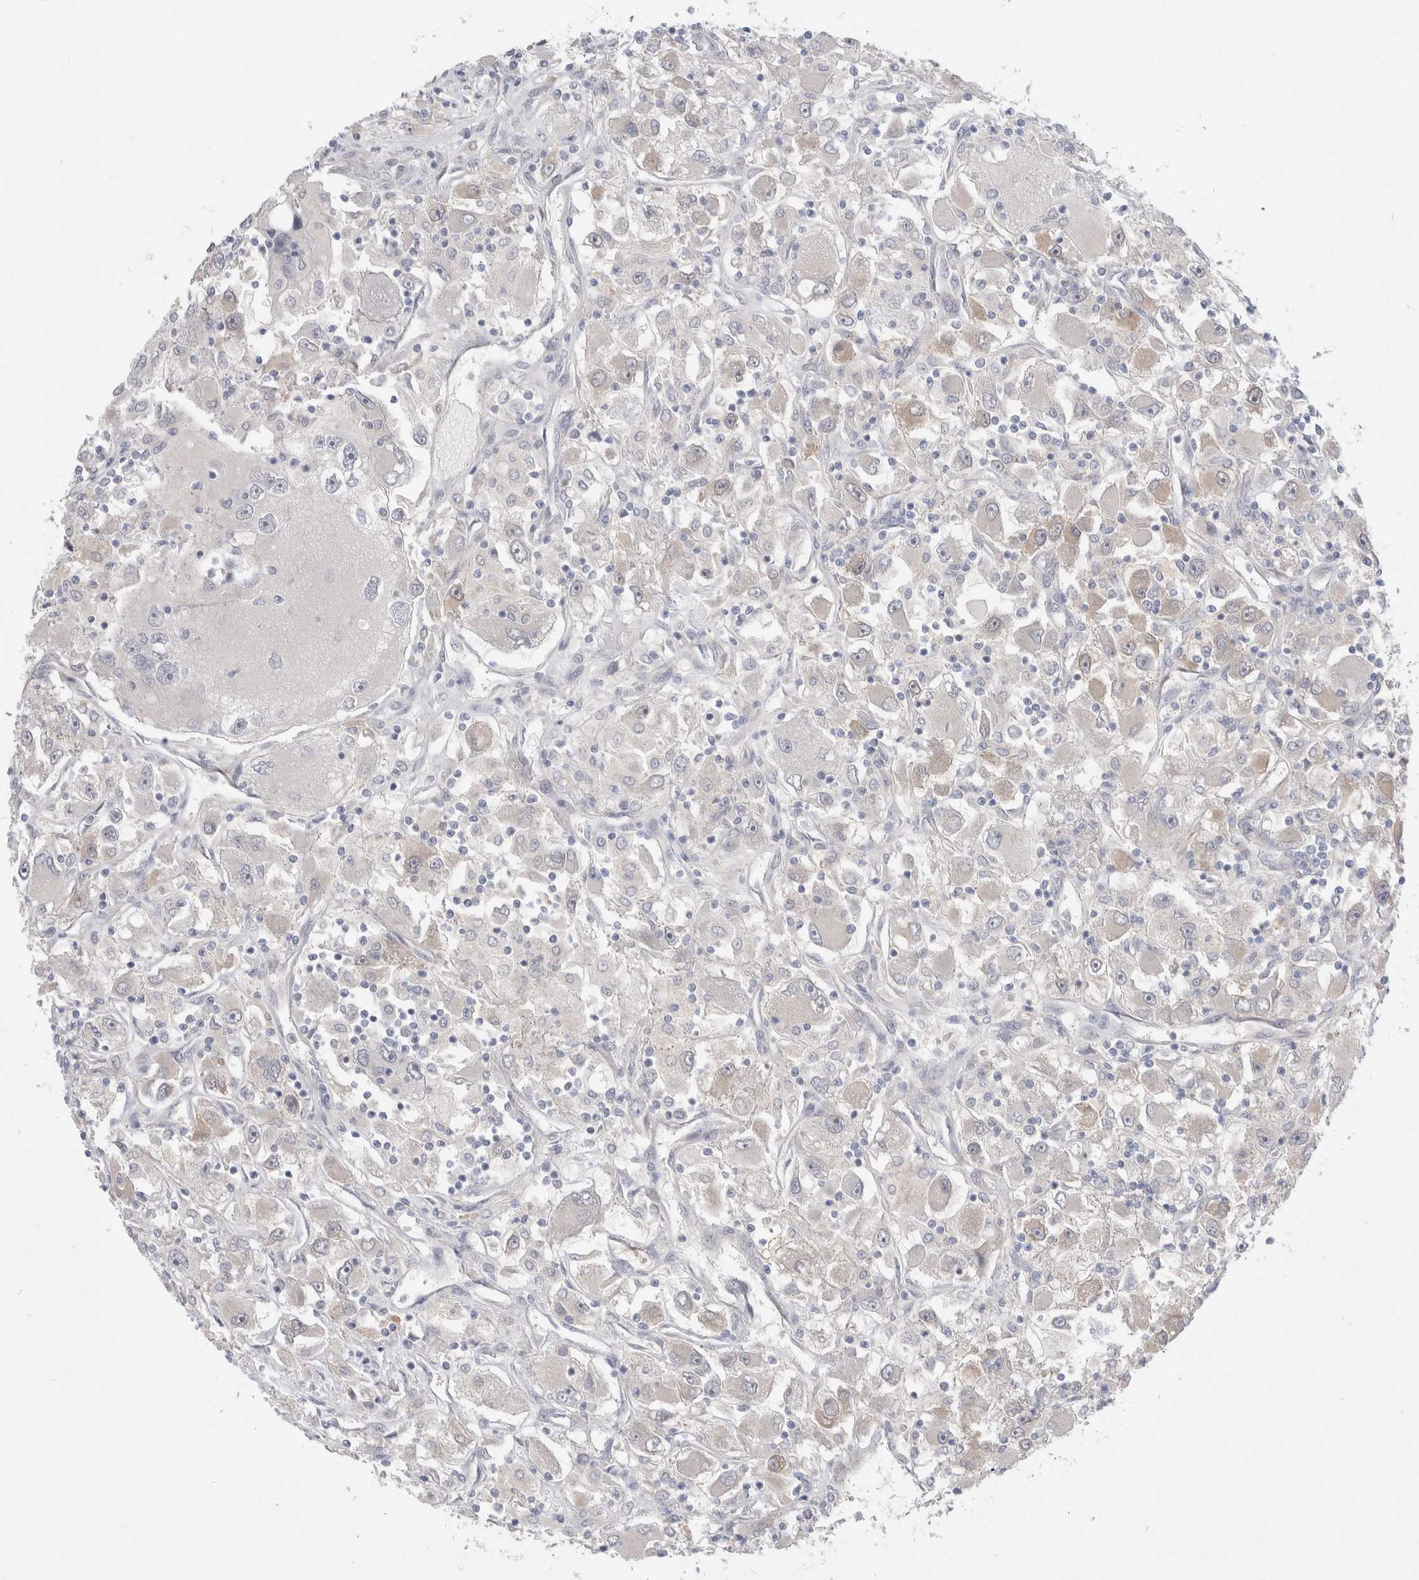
{"staining": {"intensity": "negative", "quantity": "none", "location": "none"}, "tissue": "renal cancer", "cell_type": "Tumor cells", "image_type": "cancer", "snomed": [{"axis": "morphology", "description": "Adenocarcinoma, NOS"}, {"axis": "topography", "description": "Kidney"}], "caption": "This histopathology image is of adenocarcinoma (renal) stained with IHC to label a protein in brown with the nuclei are counter-stained blue. There is no expression in tumor cells. Nuclei are stained in blue.", "gene": "WIPF2", "patient": {"sex": "female", "age": 52}}